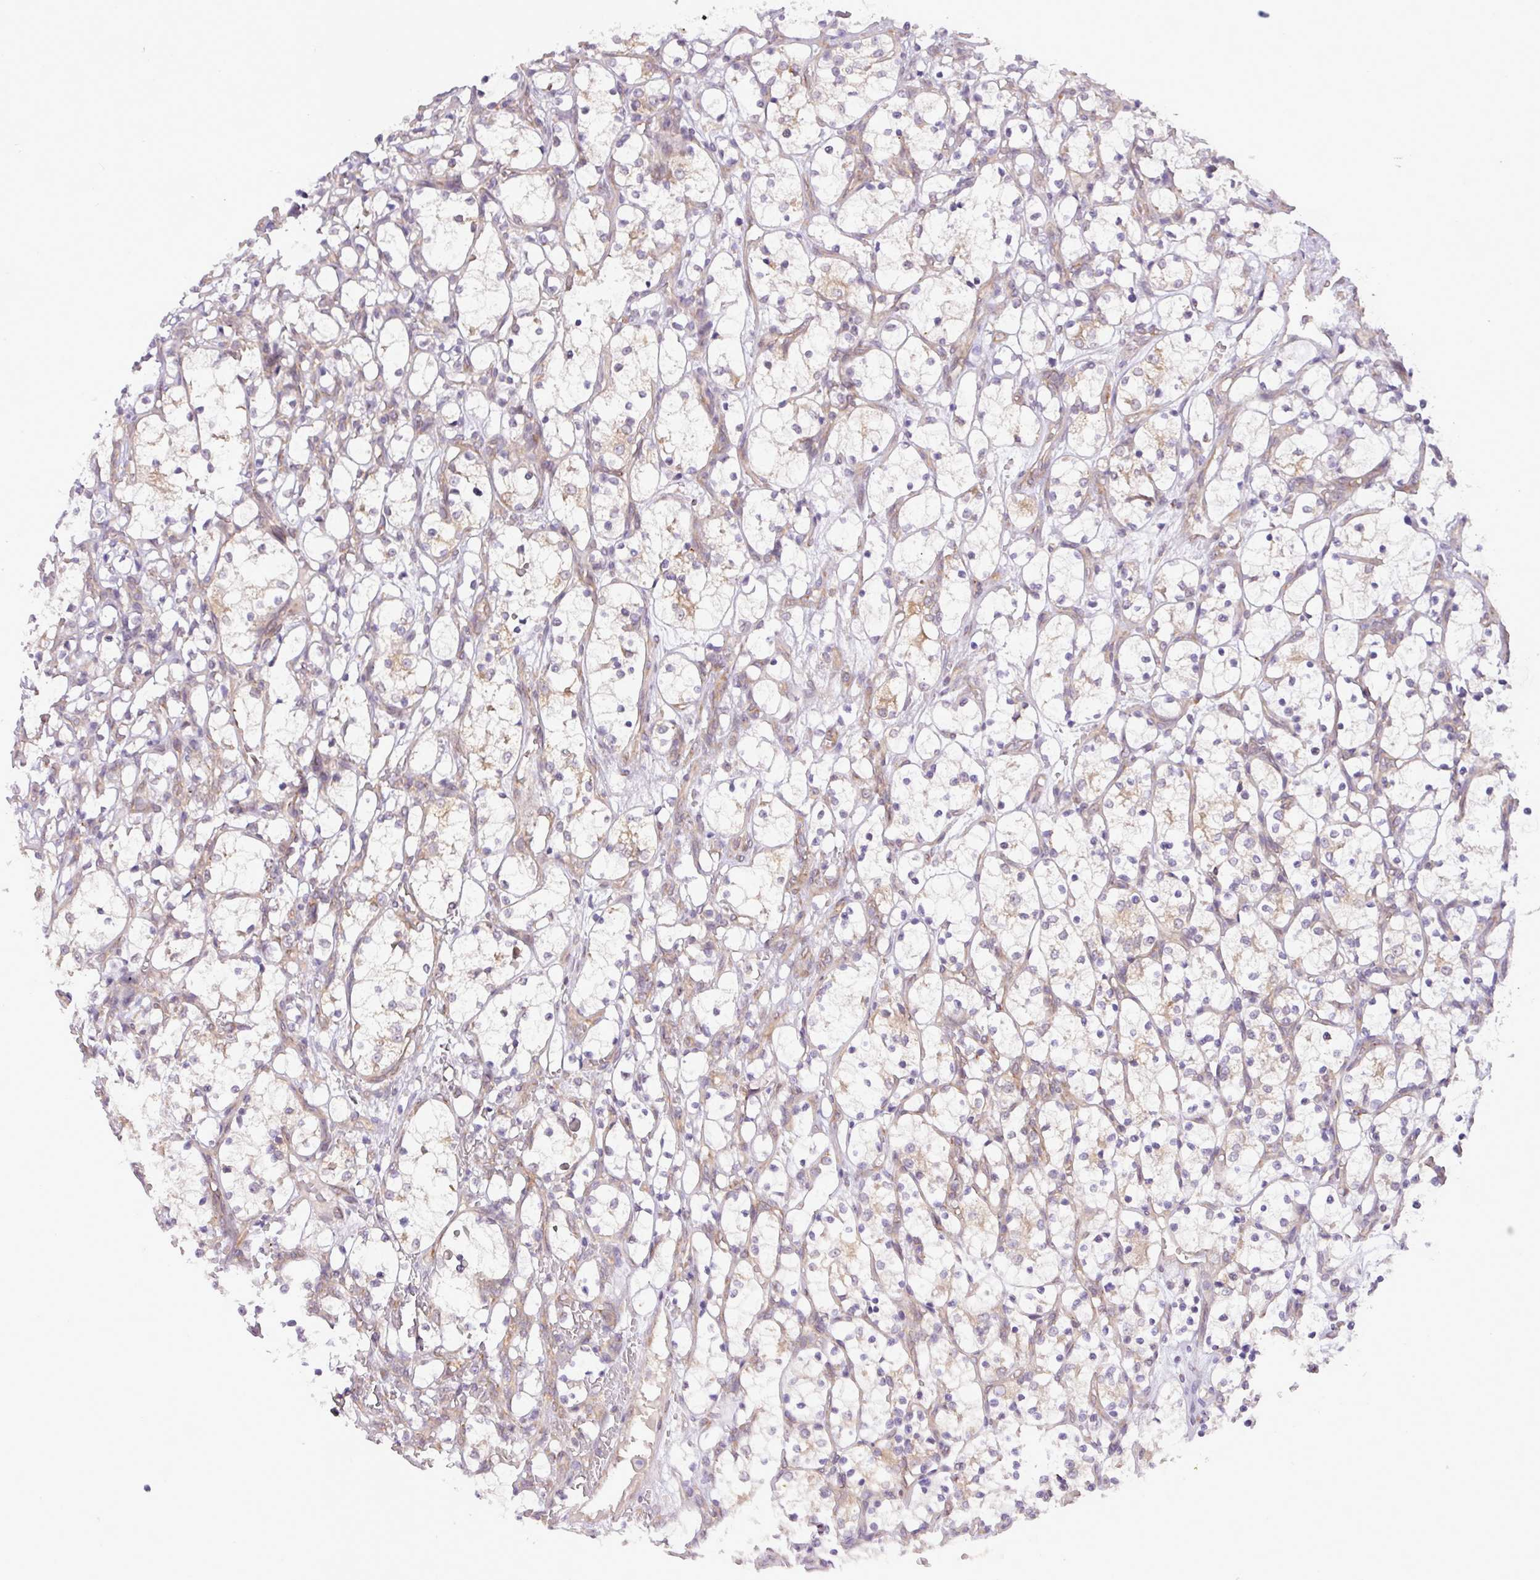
{"staining": {"intensity": "weak", "quantity": "<25%", "location": "cytoplasmic/membranous"}, "tissue": "renal cancer", "cell_type": "Tumor cells", "image_type": "cancer", "snomed": [{"axis": "morphology", "description": "Adenocarcinoma, NOS"}, {"axis": "topography", "description": "Kidney"}], "caption": "Renal cancer stained for a protein using immunohistochemistry (IHC) exhibits no expression tumor cells.", "gene": "FAM222B", "patient": {"sex": "female", "age": 69}}